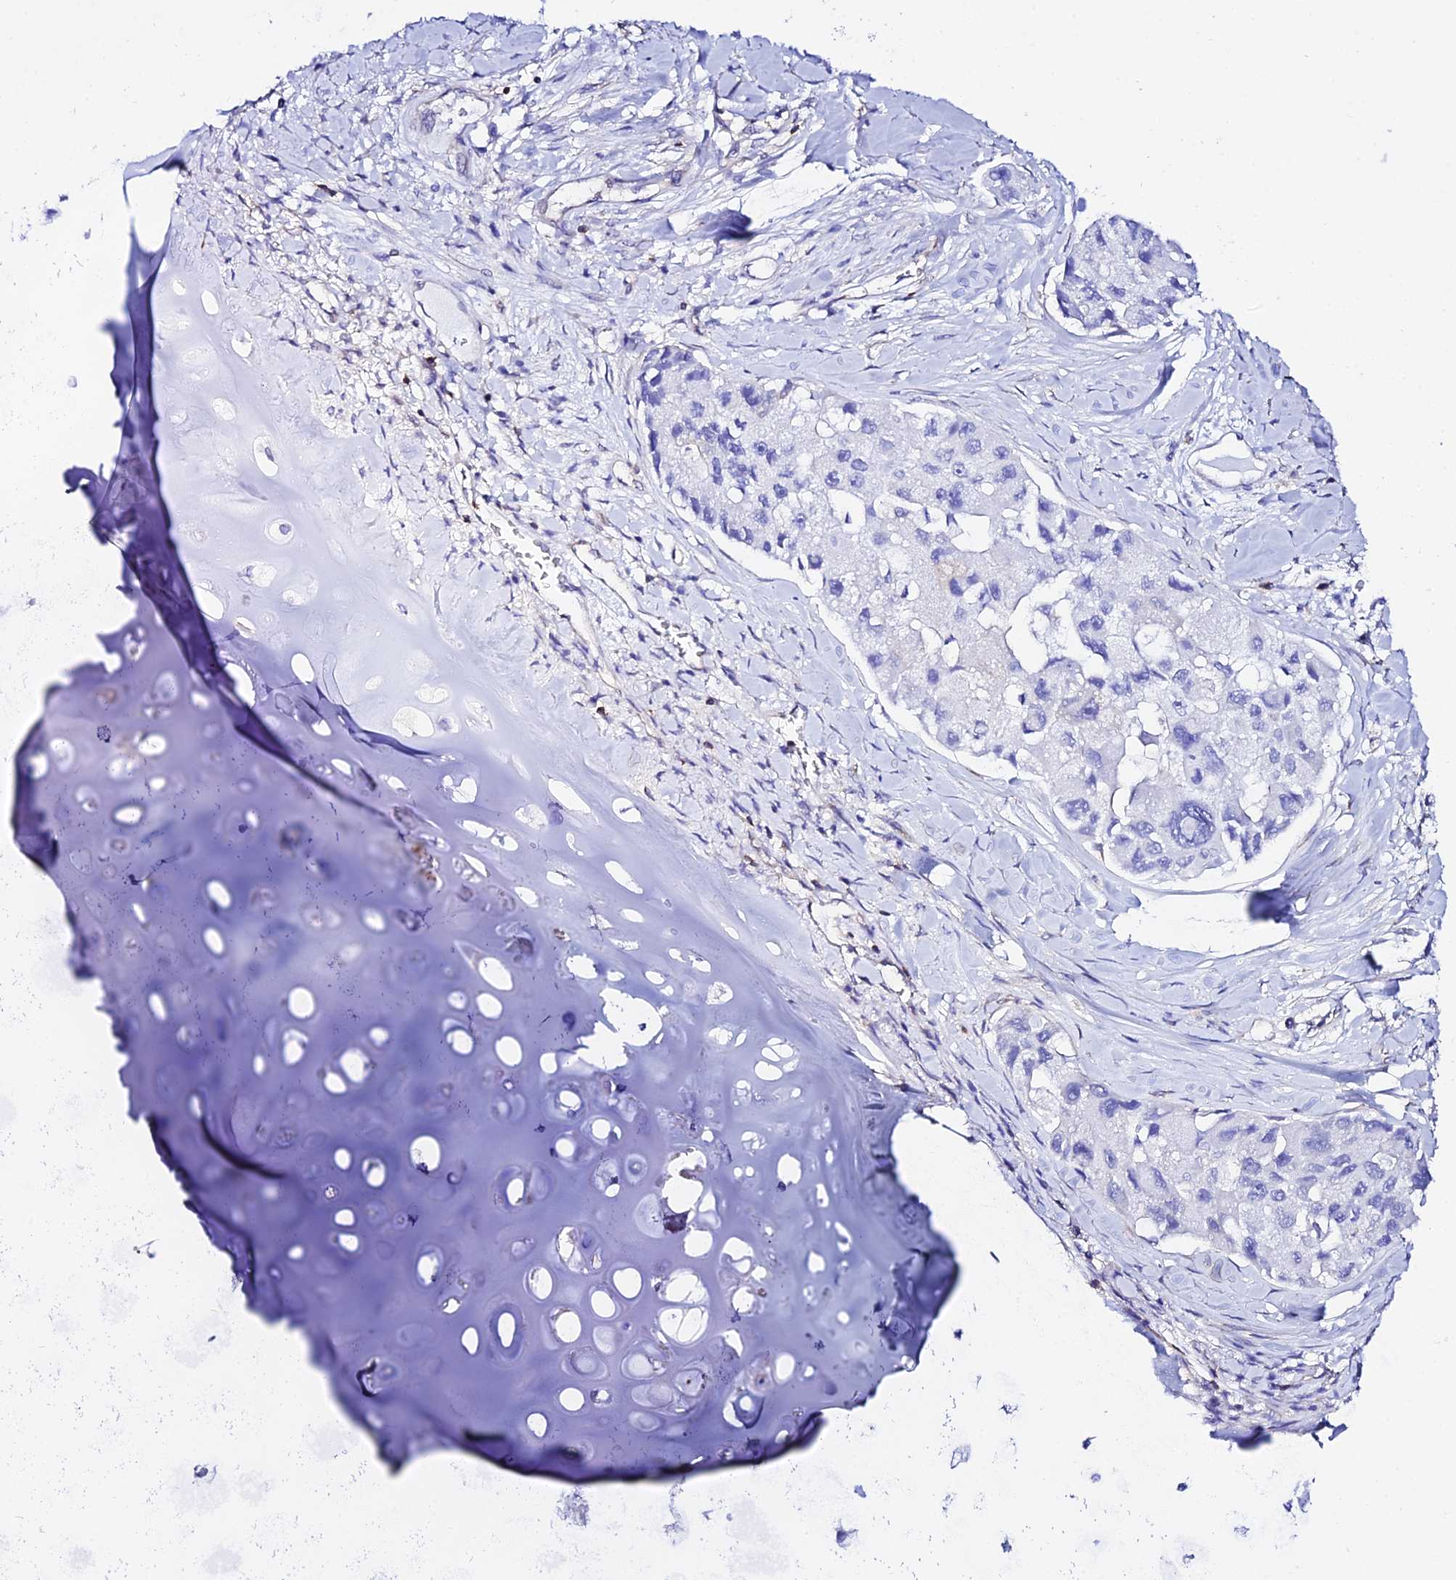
{"staining": {"intensity": "negative", "quantity": "none", "location": "none"}, "tissue": "lung cancer", "cell_type": "Tumor cells", "image_type": "cancer", "snomed": [{"axis": "morphology", "description": "Adenocarcinoma, NOS"}, {"axis": "topography", "description": "Lung"}], "caption": "Image shows no significant protein expression in tumor cells of adenocarcinoma (lung).", "gene": "S100A16", "patient": {"sex": "female", "age": 54}}